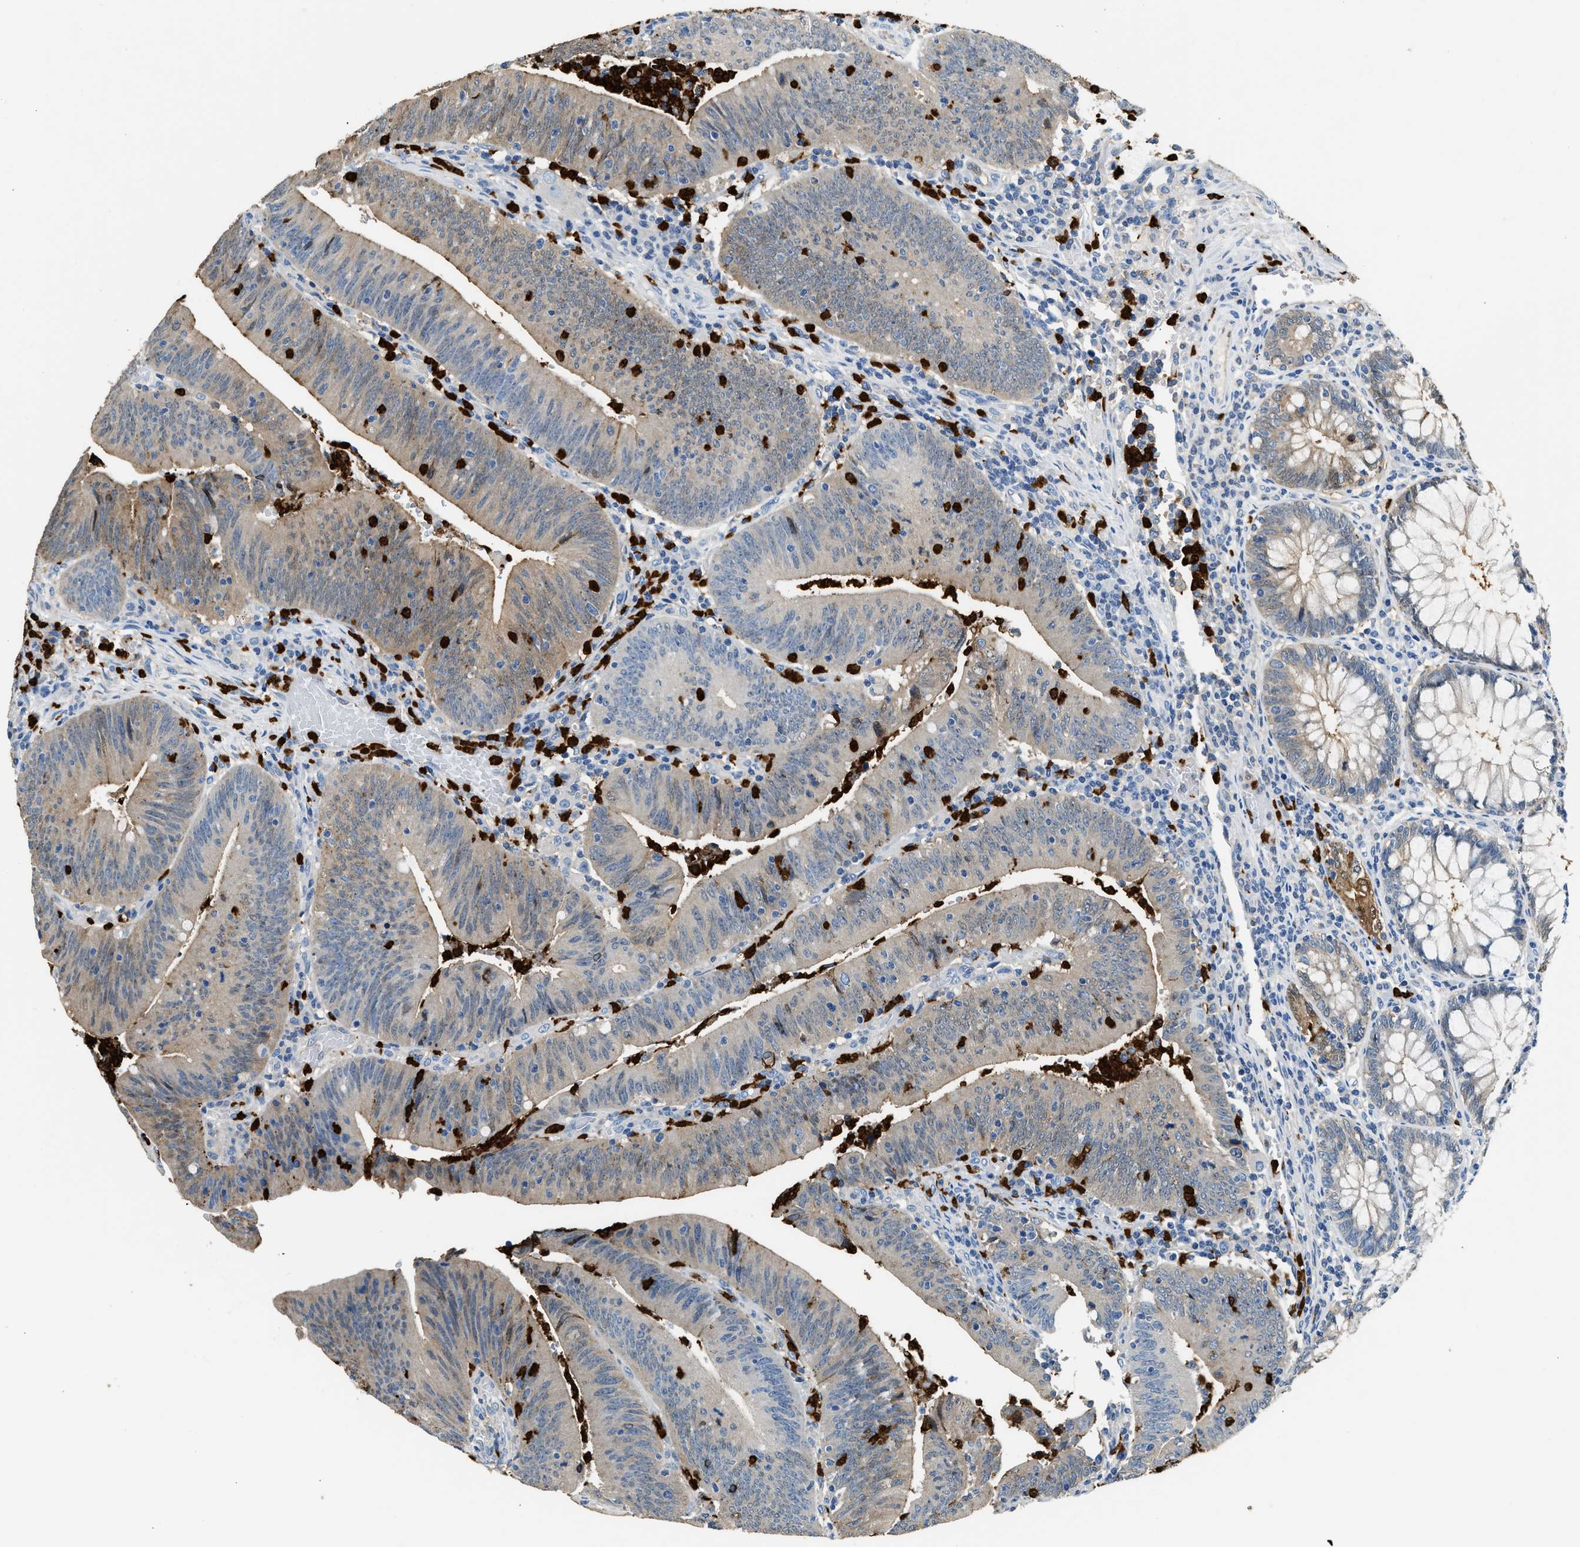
{"staining": {"intensity": "weak", "quantity": "25%-75%", "location": "cytoplasmic/membranous"}, "tissue": "colorectal cancer", "cell_type": "Tumor cells", "image_type": "cancer", "snomed": [{"axis": "morphology", "description": "Normal tissue, NOS"}, {"axis": "morphology", "description": "Adenocarcinoma, NOS"}, {"axis": "topography", "description": "Rectum"}], "caption": "About 25%-75% of tumor cells in human colorectal adenocarcinoma demonstrate weak cytoplasmic/membranous protein expression as visualized by brown immunohistochemical staining.", "gene": "ANXA3", "patient": {"sex": "female", "age": 66}}